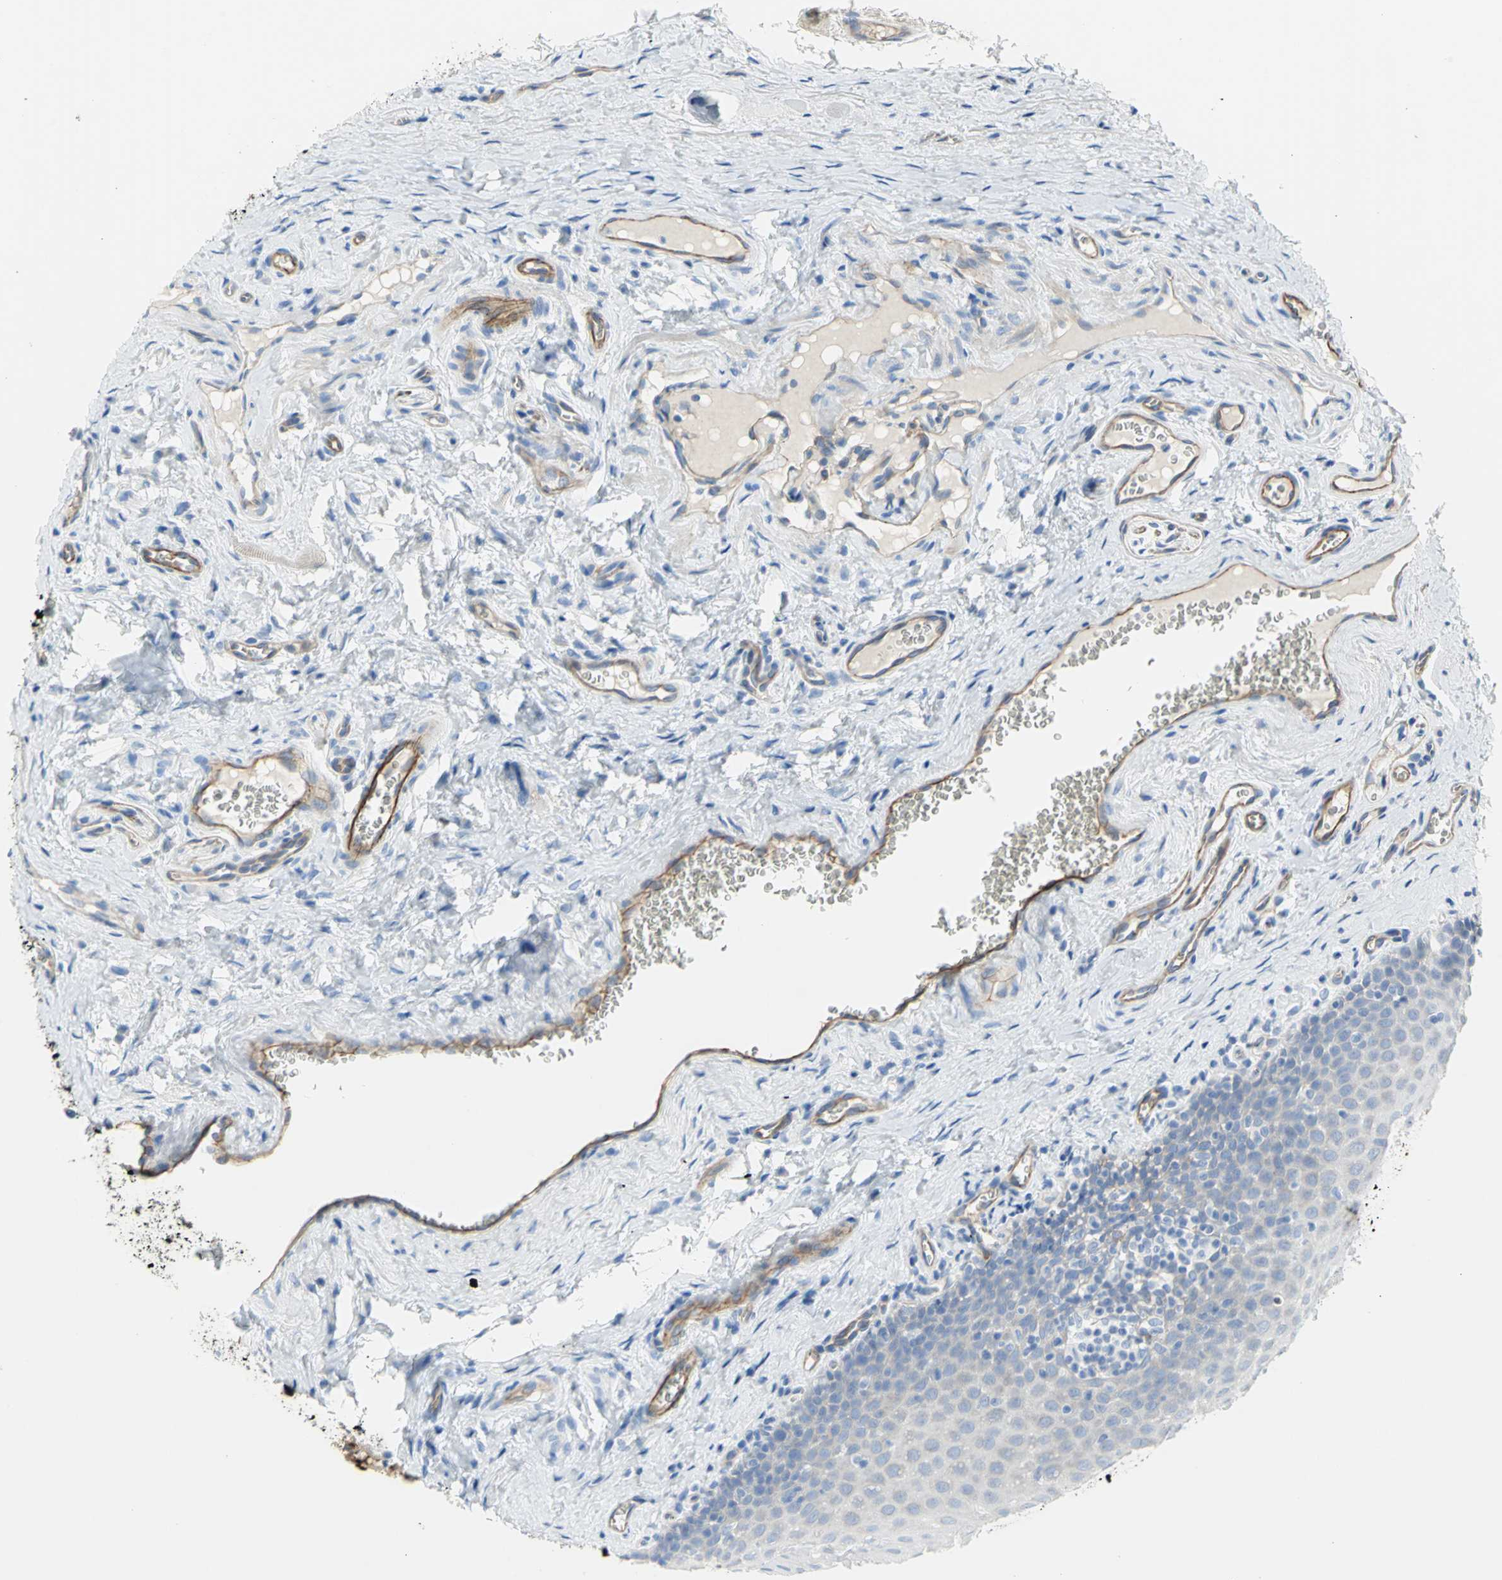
{"staining": {"intensity": "weak", "quantity": "<25%", "location": "cytoplasmic/membranous"}, "tissue": "oral mucosa", "cell_type": "Squamous epithelial cells", "image_type": "normal", "snomed": [{"axis": "morphology", "description": "Normal tissue, NOS"}, {"axis": "topography", "description": "Oral tissue"}], "caption": "Immunohistochemical staining of benign oral mucosa reveals no significant expression in squamous epithelial cells. Brightfield microscopy of immunohistochemistry (IHC) stained with DAB (3,3'-diaminobenzidine) (brown) and hematoxylin (blue), captured at high magnification.", "gene": "FLNB", "patient": {"sex": "male", "age": 20}}